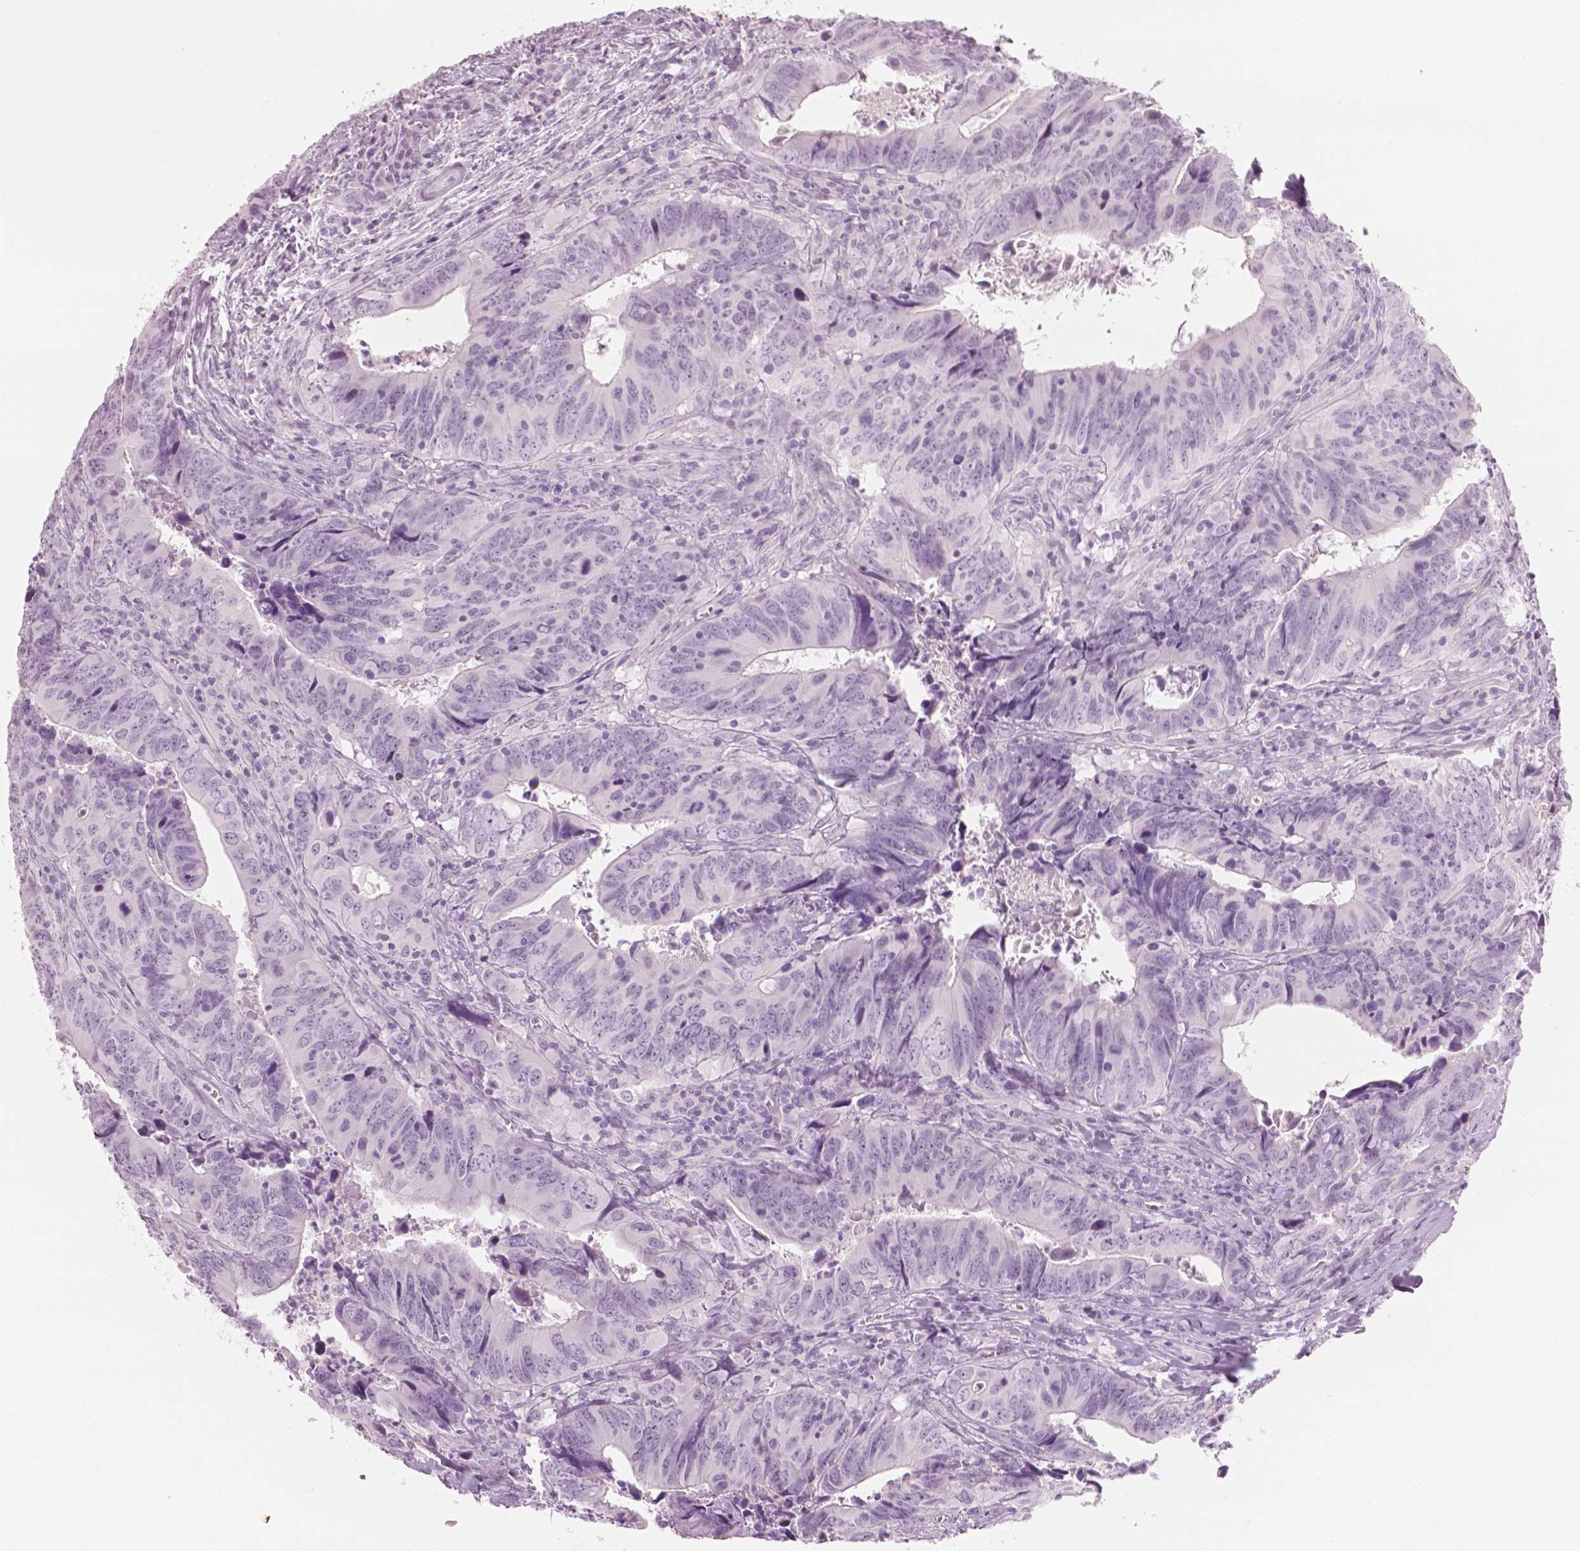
{"staining": {"intensity": "negative", "quantity": "none", "location": "none"}, "tissue": "colorectal cancer", "cell_type": "Tumor cells", "image_type": "cancer", "snomed": [{"axis": "morphology", "description": "Adenocarcinoma, NOS"}, {"axis": "topography", "description": "Colon"}], "caption": "Protein analysis of adenocarcinoma (colorectal) demonstrates no significant staining in tumor cells.", "gene": "PLIN4", "patient": {"sex": "female", "age": 82}}